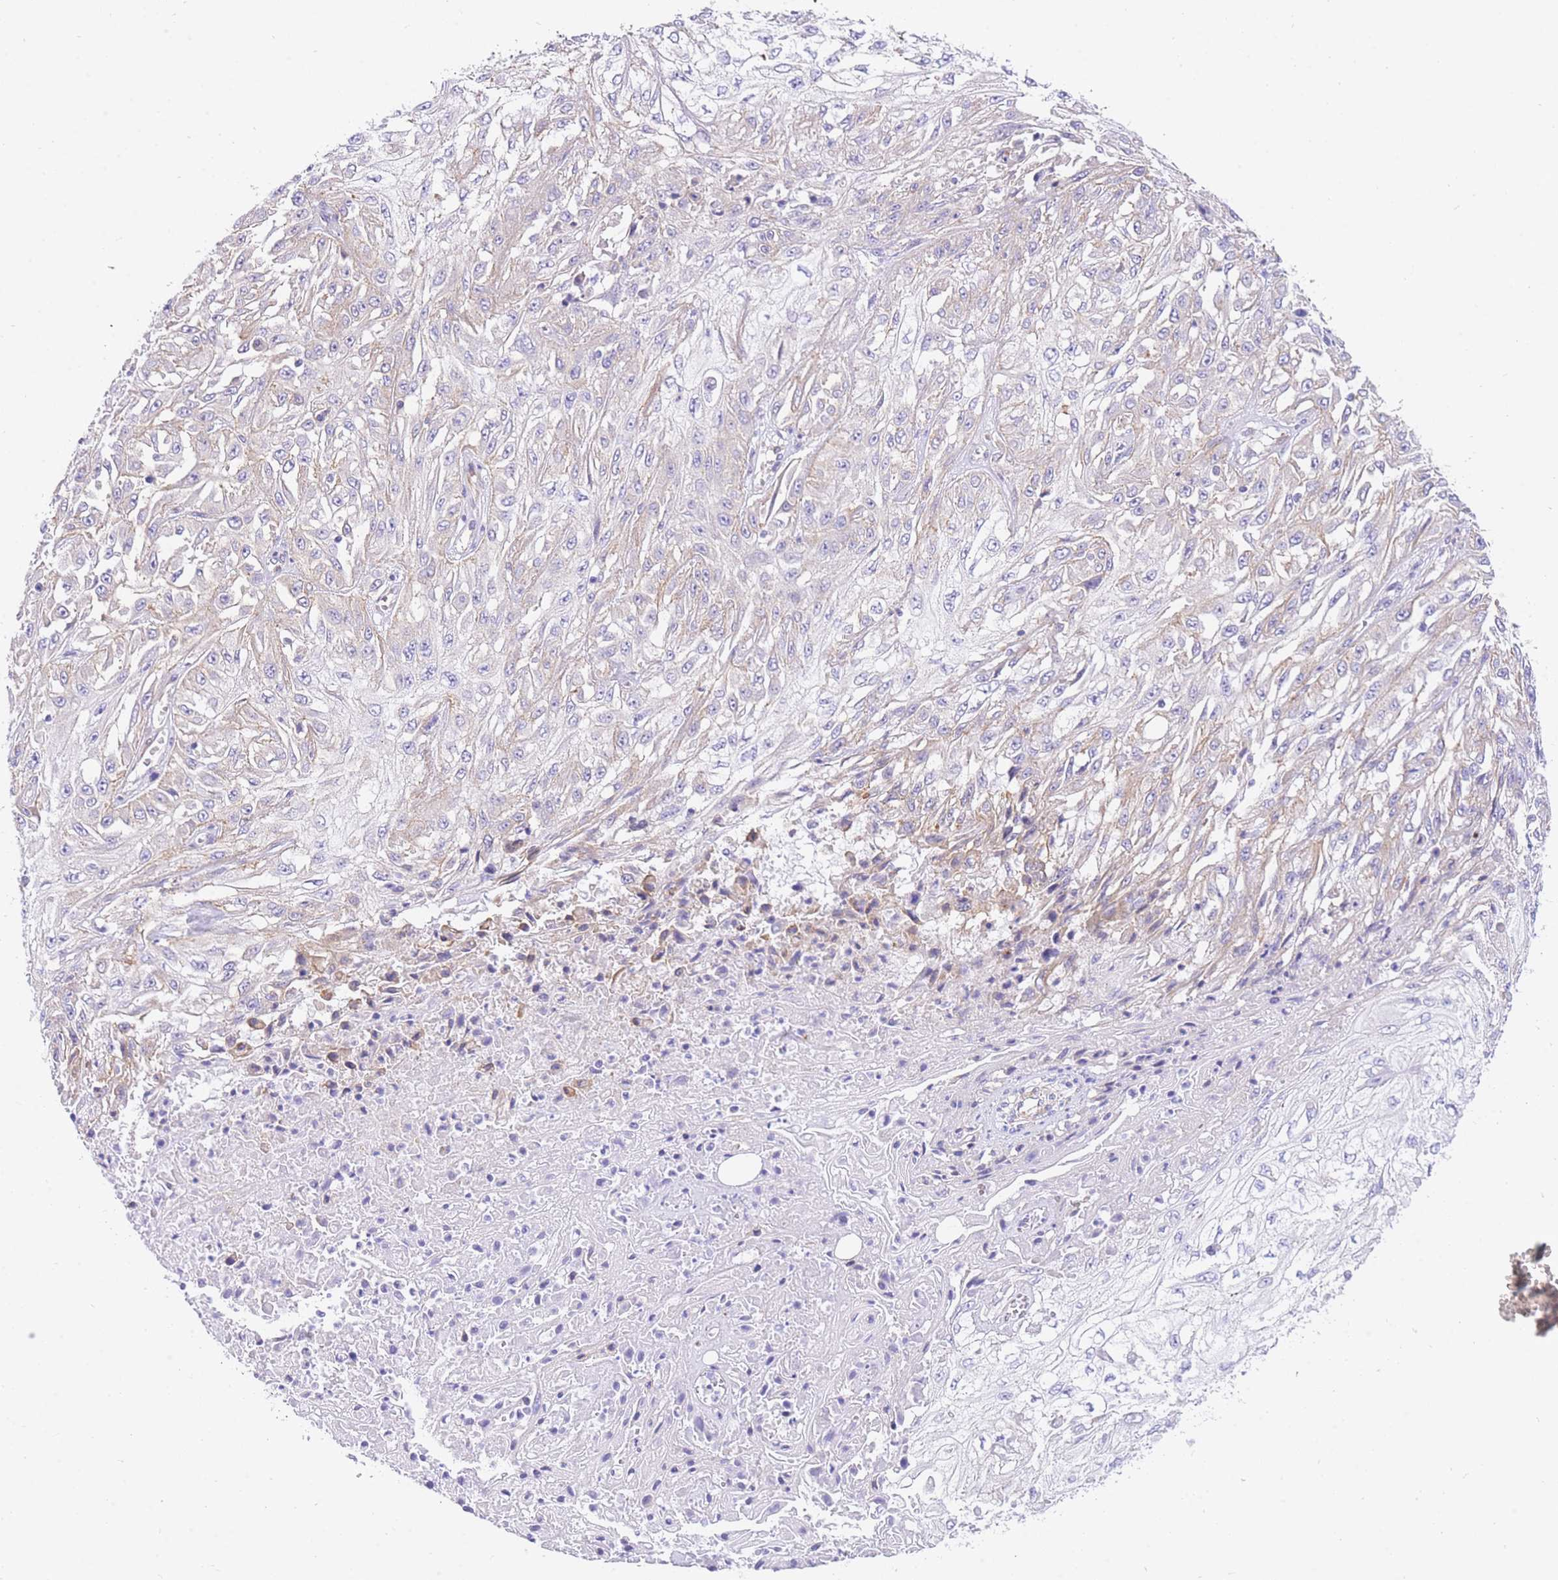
{"staining": {"intensity": "weak", "quantity": "<25%", "location": "cytoplasmic/membranous"}, "tissue": "skin cancer", "cell_type": "Tumor cells", "image_type": "cancer", "snomed": [{"axis": "morphology", "description": "Squamous cell carcinoma, NOS"}, {"axis": "morphology", "description": "Squamous cell carcinoma, metastatic, NOS"}, {"axis": "topography", "description": "Skin"}, {"axis": "topography", "description": "Lymph node"}], "caption": "The IHC image has no significant staining in tumor cells of skin cancer tissue.", "gene": "SRSF12", "patient": {"sex": "male", "age": 75}}